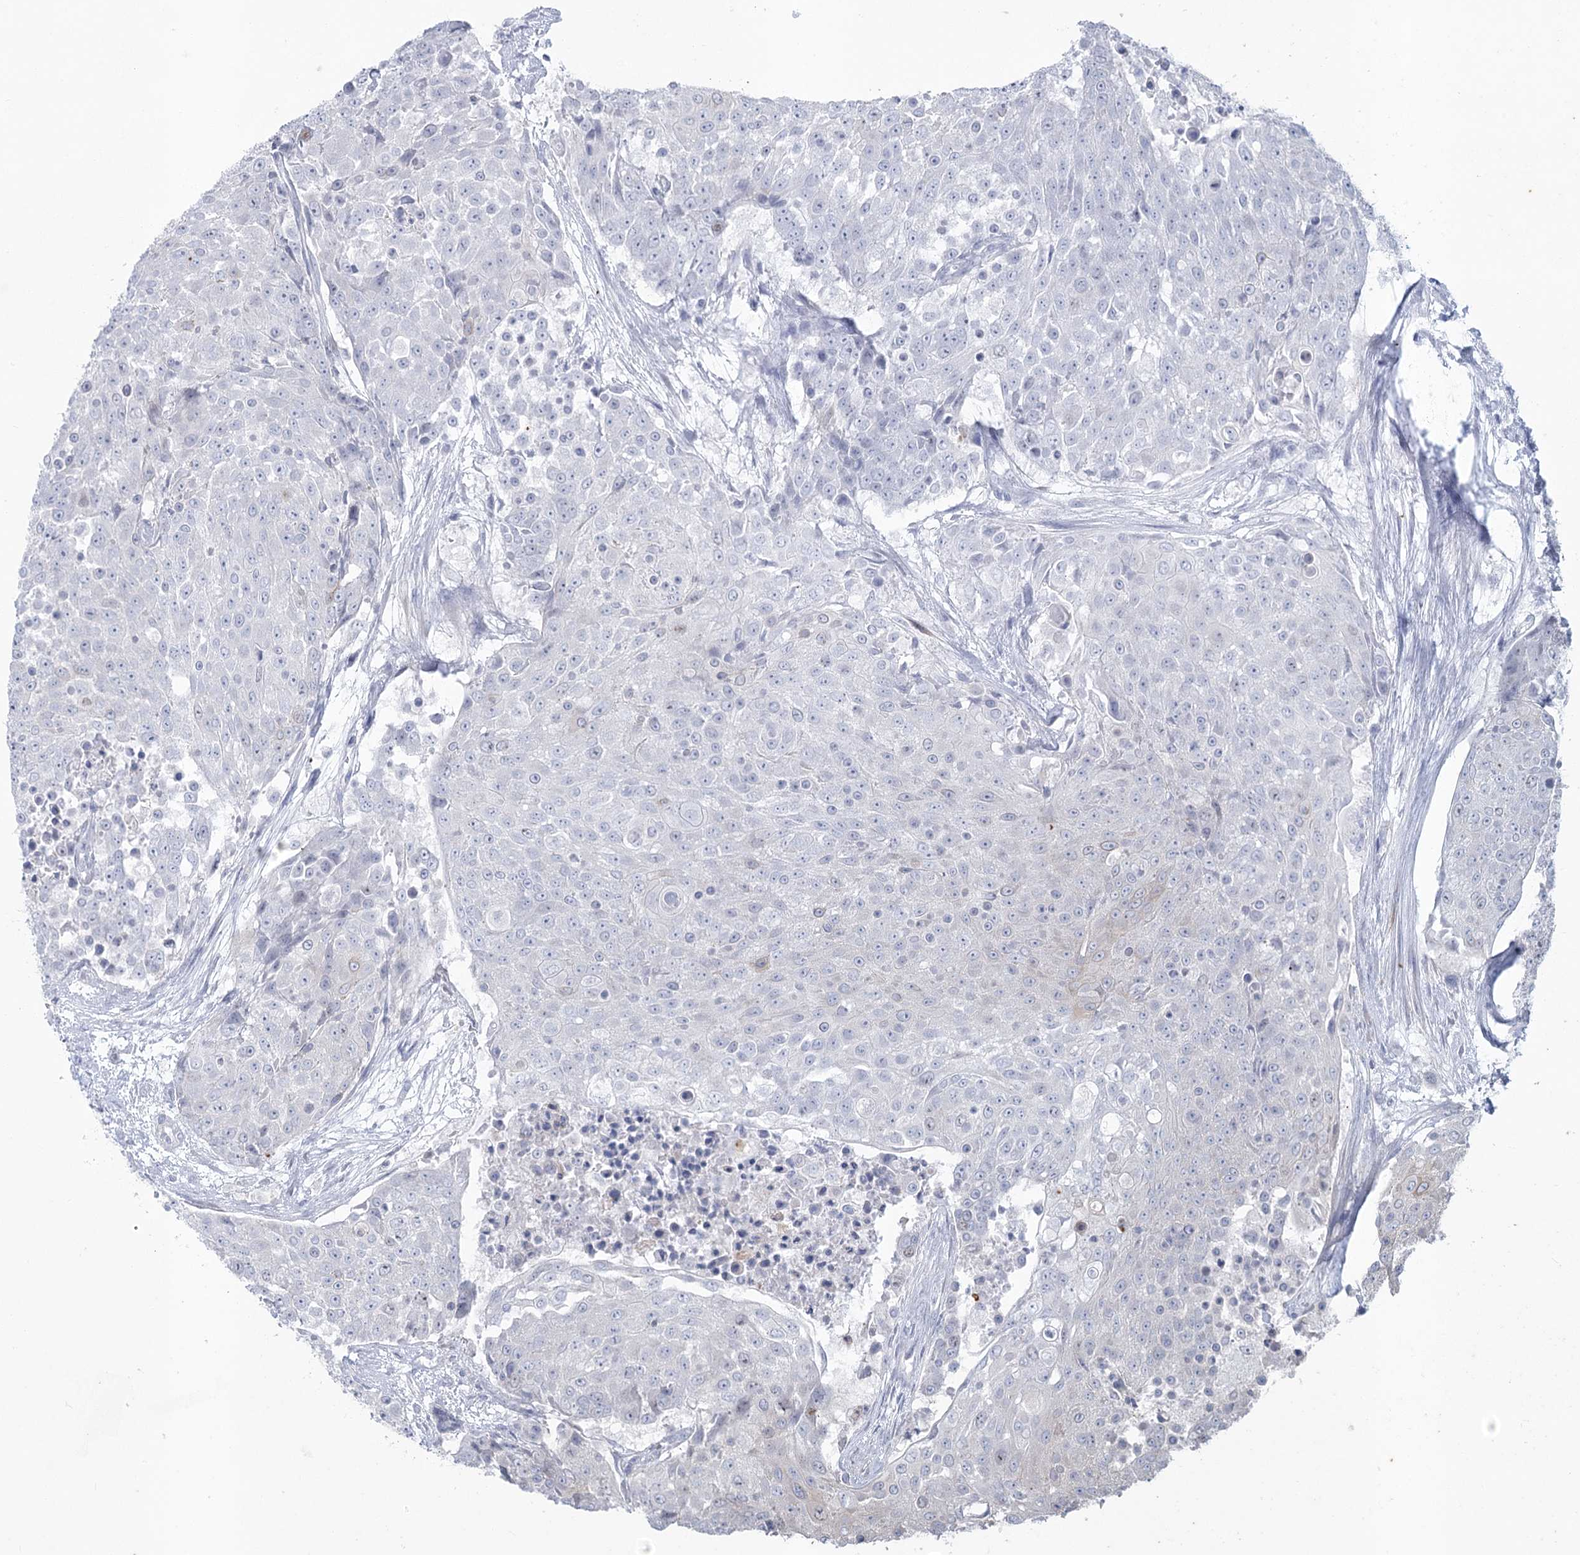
{"staining": {"intensity": "moderate", "quantity": "<25%", "location": "cytoplasmic/membranous"}, "tissue": "urothelial cancer", "cell_type": "Tumor cells", "image_type": "cancer", "snomed": [{"axis": "morphology", "description": "Urothelial carcinoma, High grade"}, {"axis": "topography", "description": "Urinary bladder"}], "caption": "Immunohistochemical staining of high-grade urothelial carcinoma demonstrates moderate cytoplasmic/membranous protein positivity in approximately <25% of tumor cells.", "gene": "ABITRAM", "patient": {"sex": "female", "age": 63}}